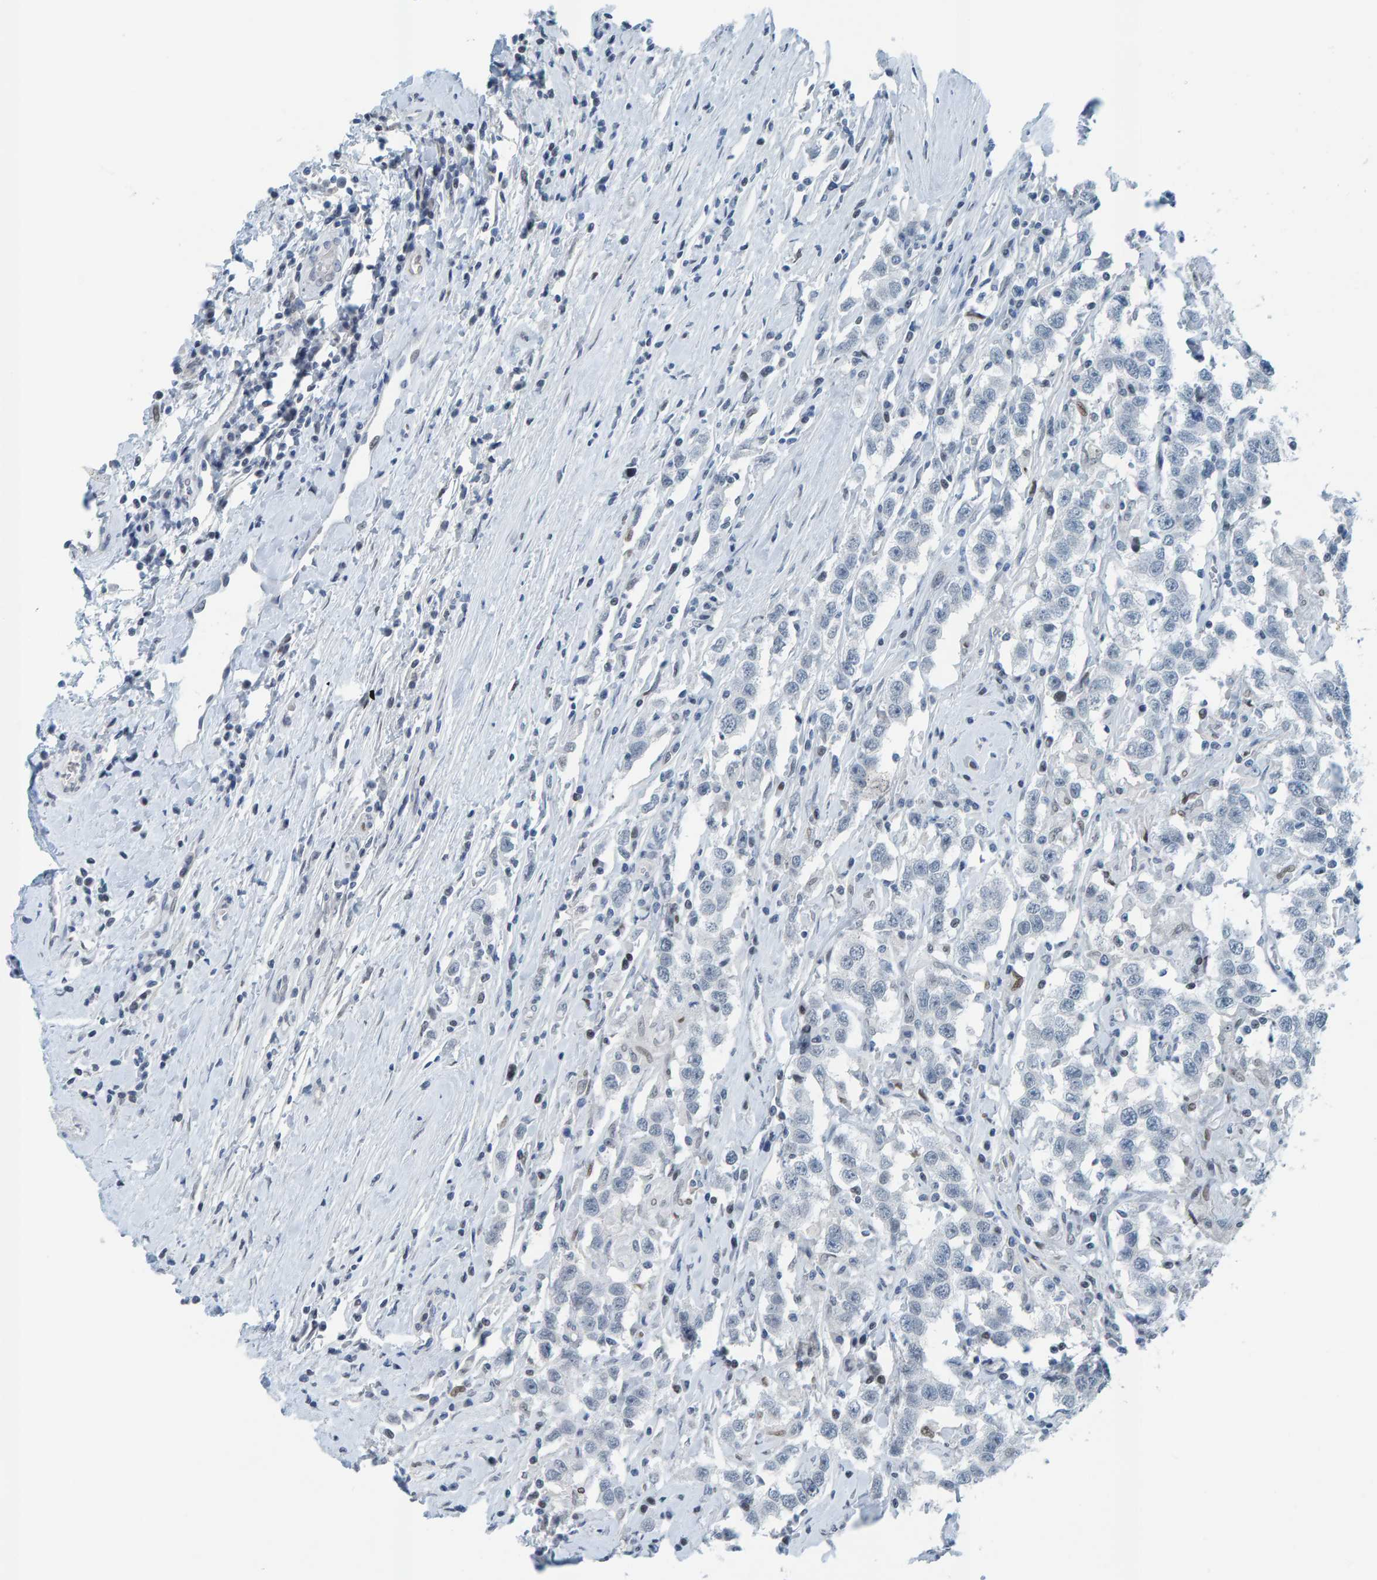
{"staining": {"intensity": "negative", "quantity": "none", "location": "none"}, "tissue": "testis cancer", "cell_type": "Tumor cells", "image_type": "cancer", "snomed": [{"axis": "morphology", "description": "Seminoma, NOS"}, {"axis": "topography", "description": "Testis"}], "caption": "Immunohistochemistry (IHC) histopathology image of neoplastic tissue: seminoma (testis) stained with DAB (3,3'-diaminobenzidine) displays no significant protein positivity in tumor cells. (IHC, brightfield microscopy, high magnification).", "gene": "CNP", "patient": {"sex": "male", "age": 41}}